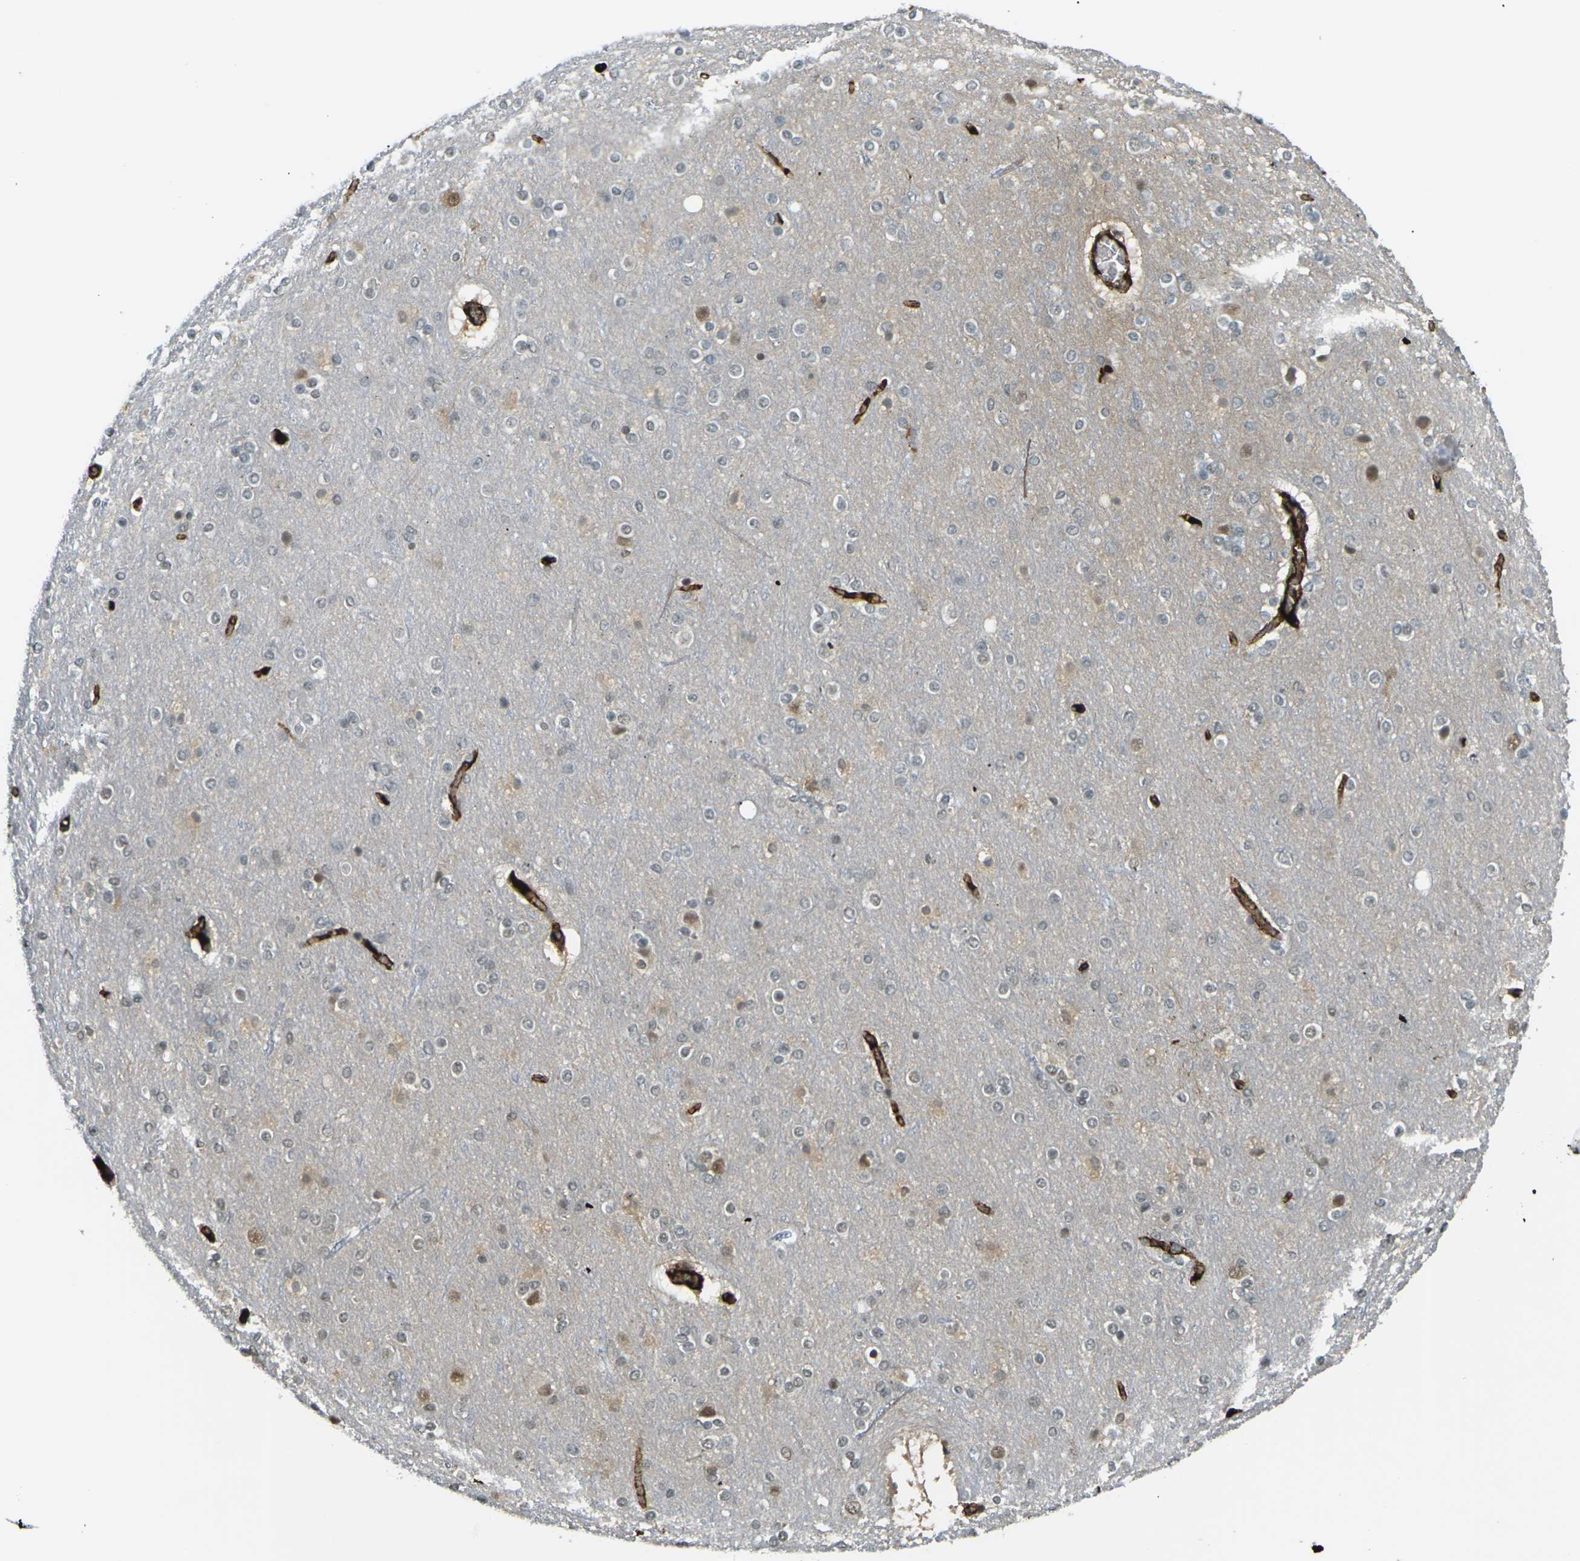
{"staining": {"intensity": "strong", "quantity": ">75%", "location": "cytoplasmic/membranous"}, "tissue": "cerebral cortex", "cell_type": "Endothelial cells", "image_type": "normal", "snomed": [{"axis": "morphology", "description": "Normal tissue, NOS"}, {"axis": "topography", "description": "Cerebral cortex"}], "caption": "This photomicrograph reveals IHC staining of normal cerebral cortex, with high strong cytoplasmic/membranous staining in approximately >75% of endothelial cells.", "gene": "CYP1B1", "patient": {"sex": "female", "age": 54}}